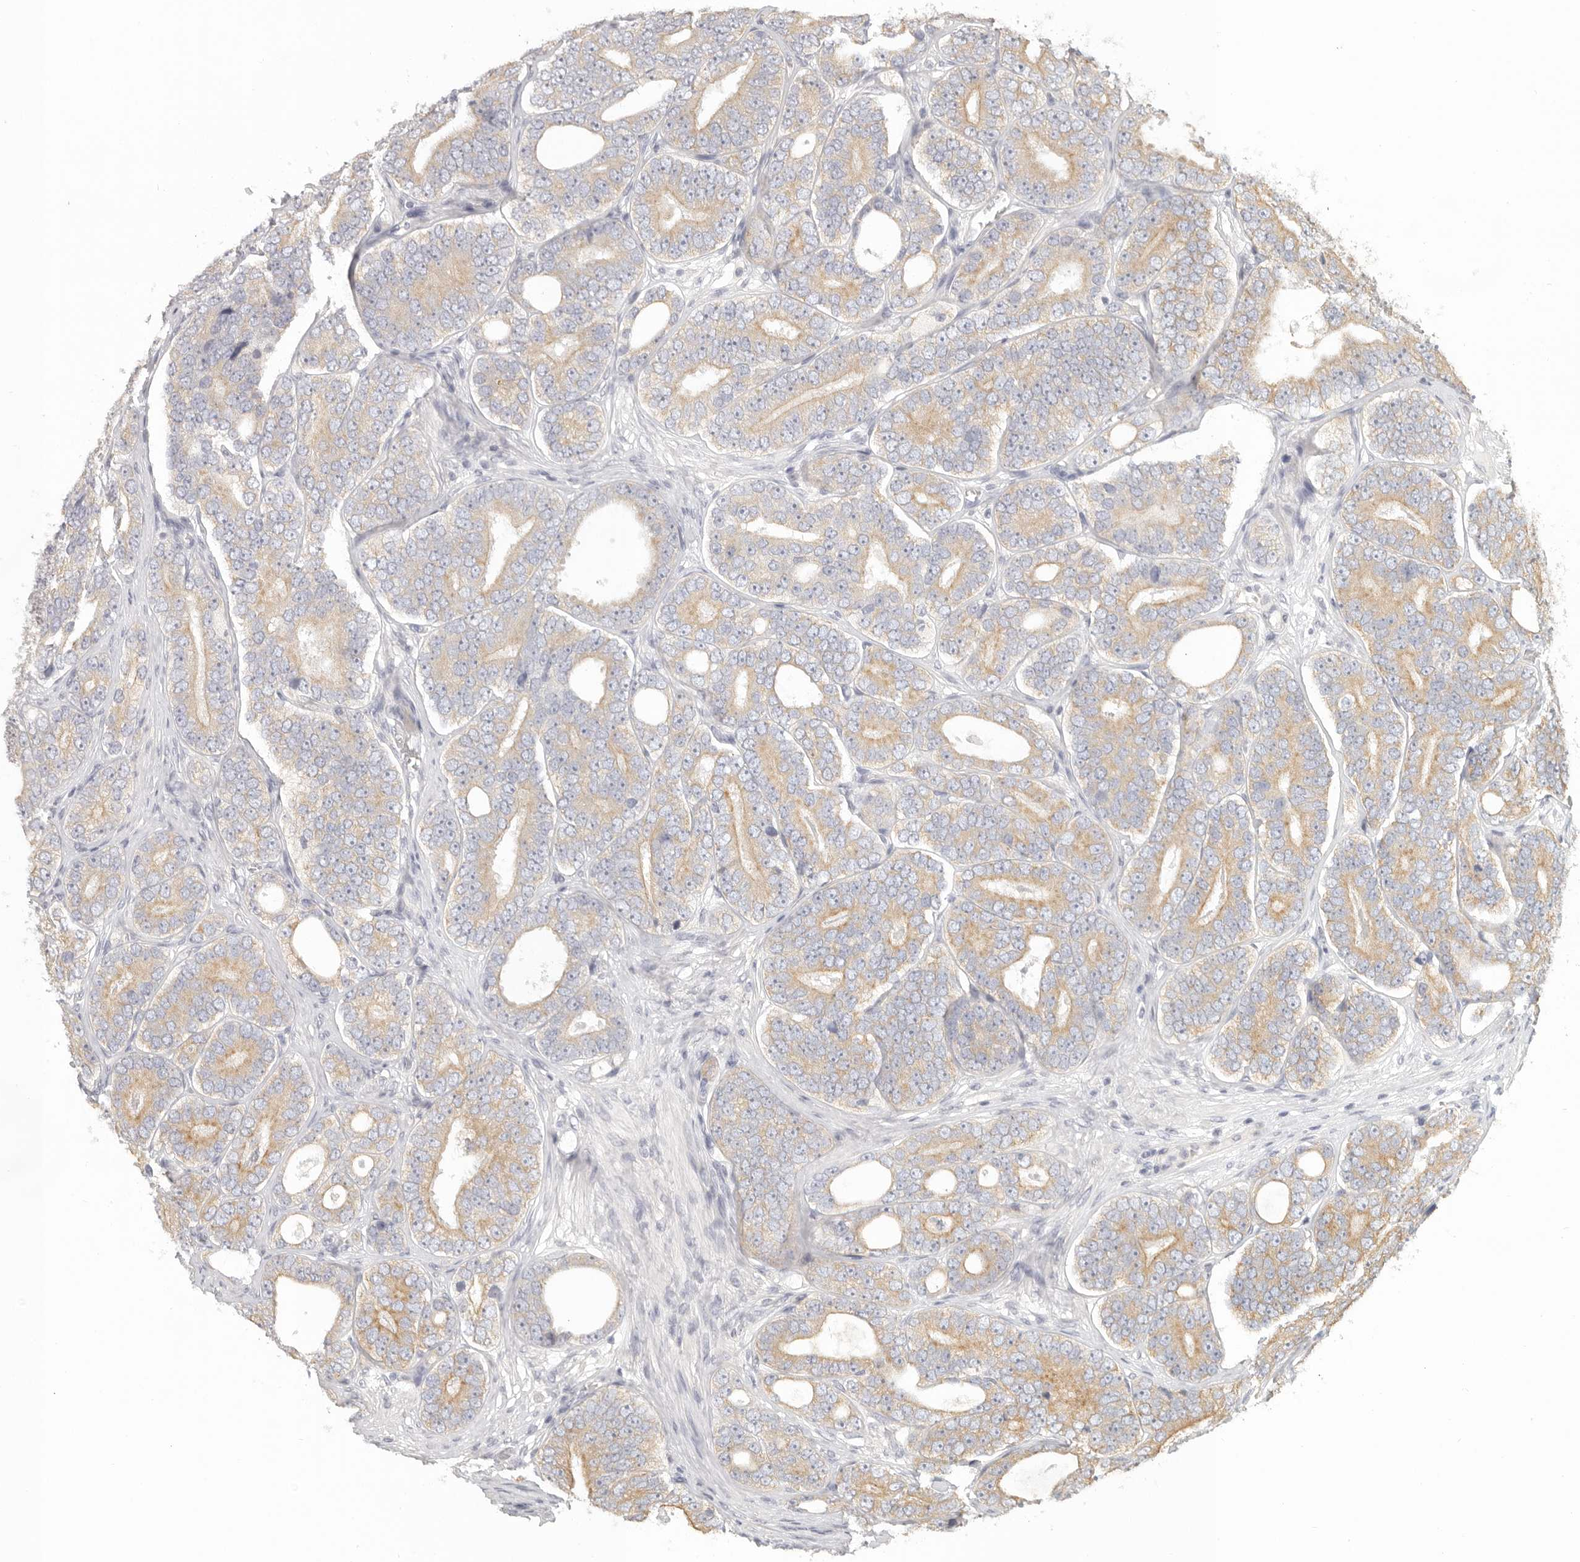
{"staining": {"intensity": "moderate", "quantity": "25%-75%", "location": "cytoplasmic/membranous"}, "tissue": "prostate cancer", "cell_type": "Tumor cells", "image_type": "cancer", "snomed": [{"axis": "morphology", "description": "Adenocarcinoma, High grade"}, {"axis": "topography", "description": "Prostate"}], "caption": "The image reveals immunohistochemical staining of high-grade adenocarcinoma (prostate). There is moderate cytoplasmic/membranous expression is present in approximately 25%-75% of tumor cells.", "gene": "AHDC1", "patient": {"sex": "male", "age": 56}}